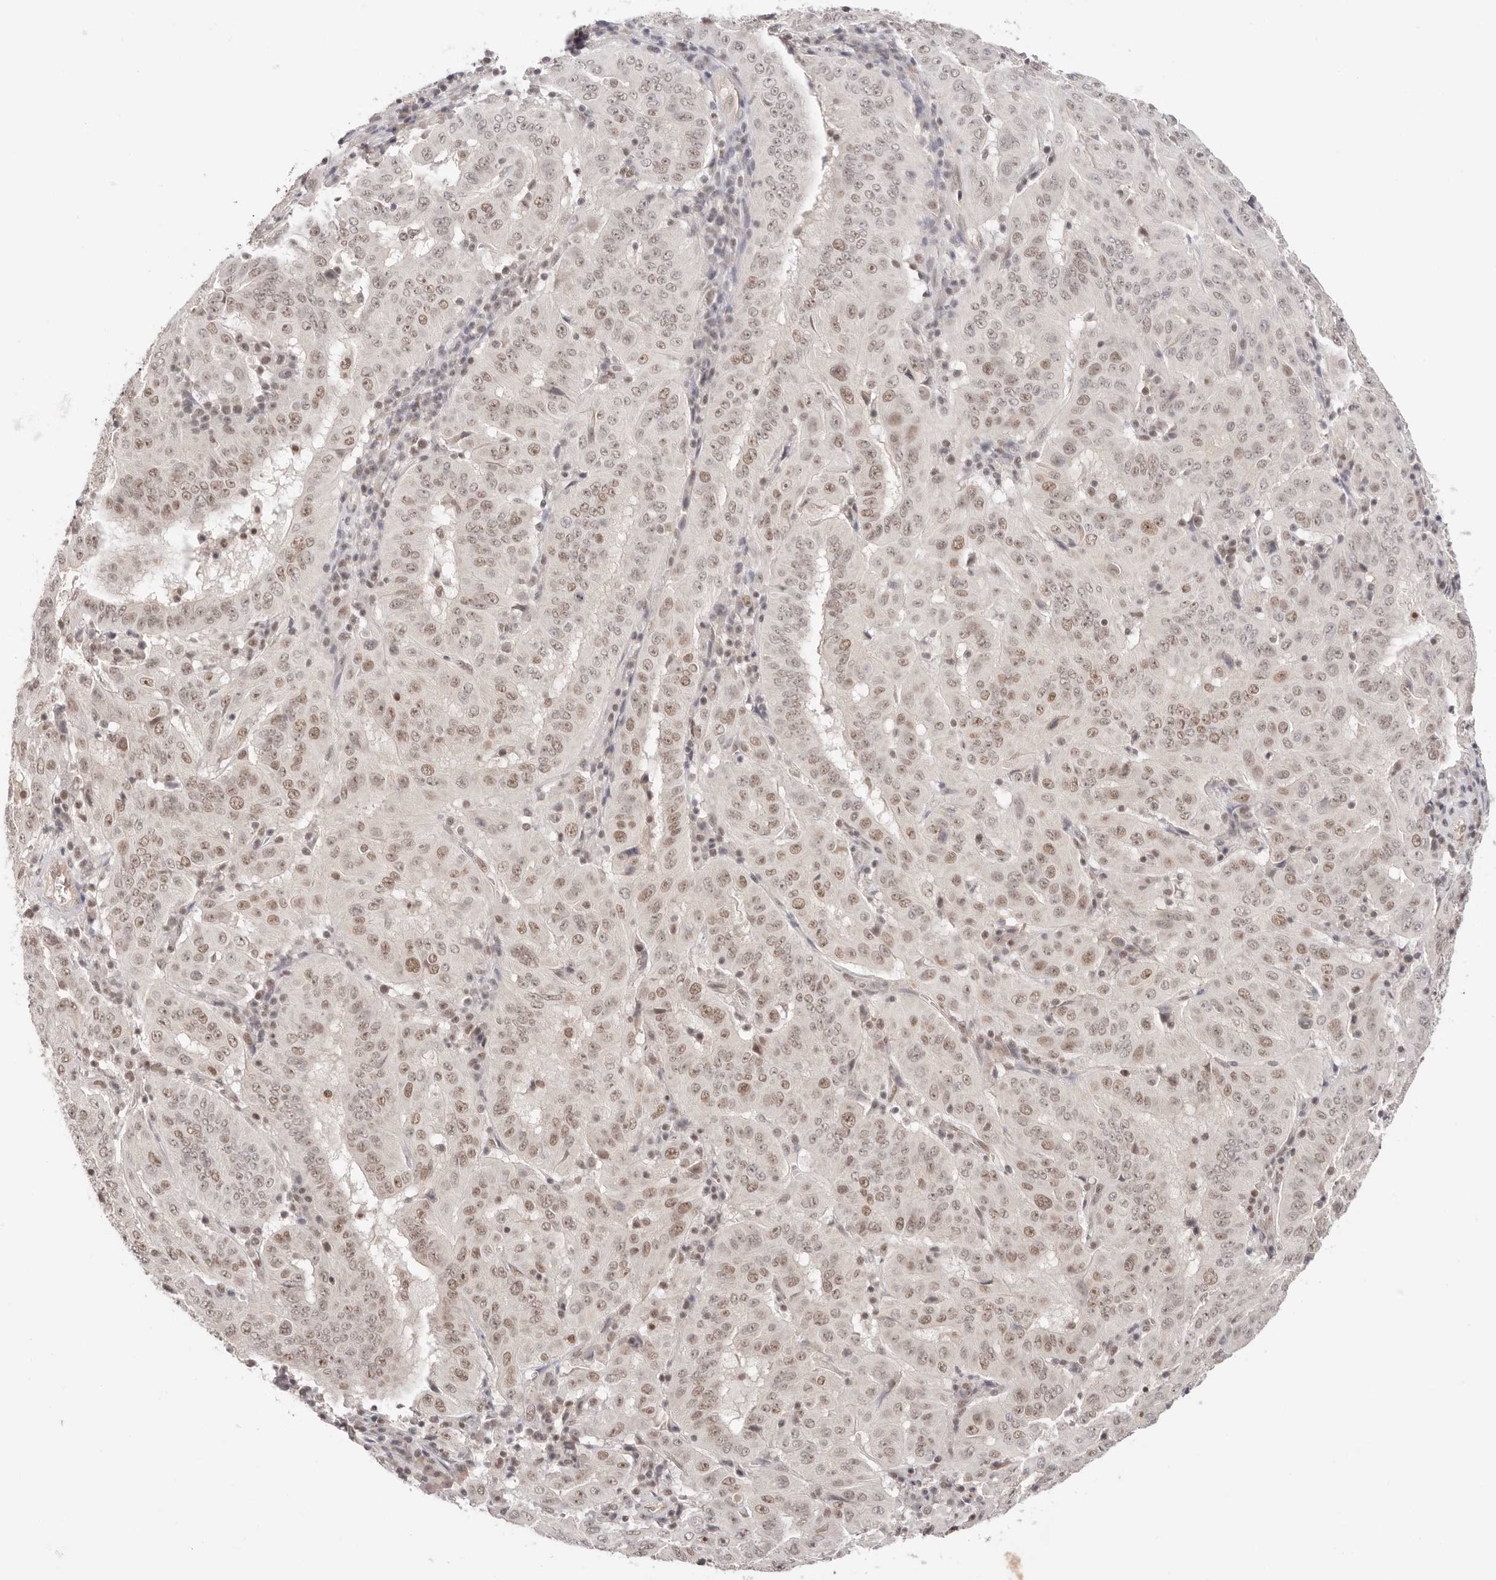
{"staining": {"intensity": "weak", "quantity": ">75%", "location": "nuclear"}, "tissue": "pancreatic cancer", "cell_type": "Tumor cells", "image_type": "cancer", "snomed": [{"axis": "morphology", "description": "Adenocarcinoma, NOS"}, {"axis": "topography", "description": "Pancreas"}], "caption": "Weak nuclear protein positivity is identified in about >75% of tumor cells in adenocarcinoma (pancreatic).", "gene": "RFC3", "patient": {"sex": "male", "age": 63}}